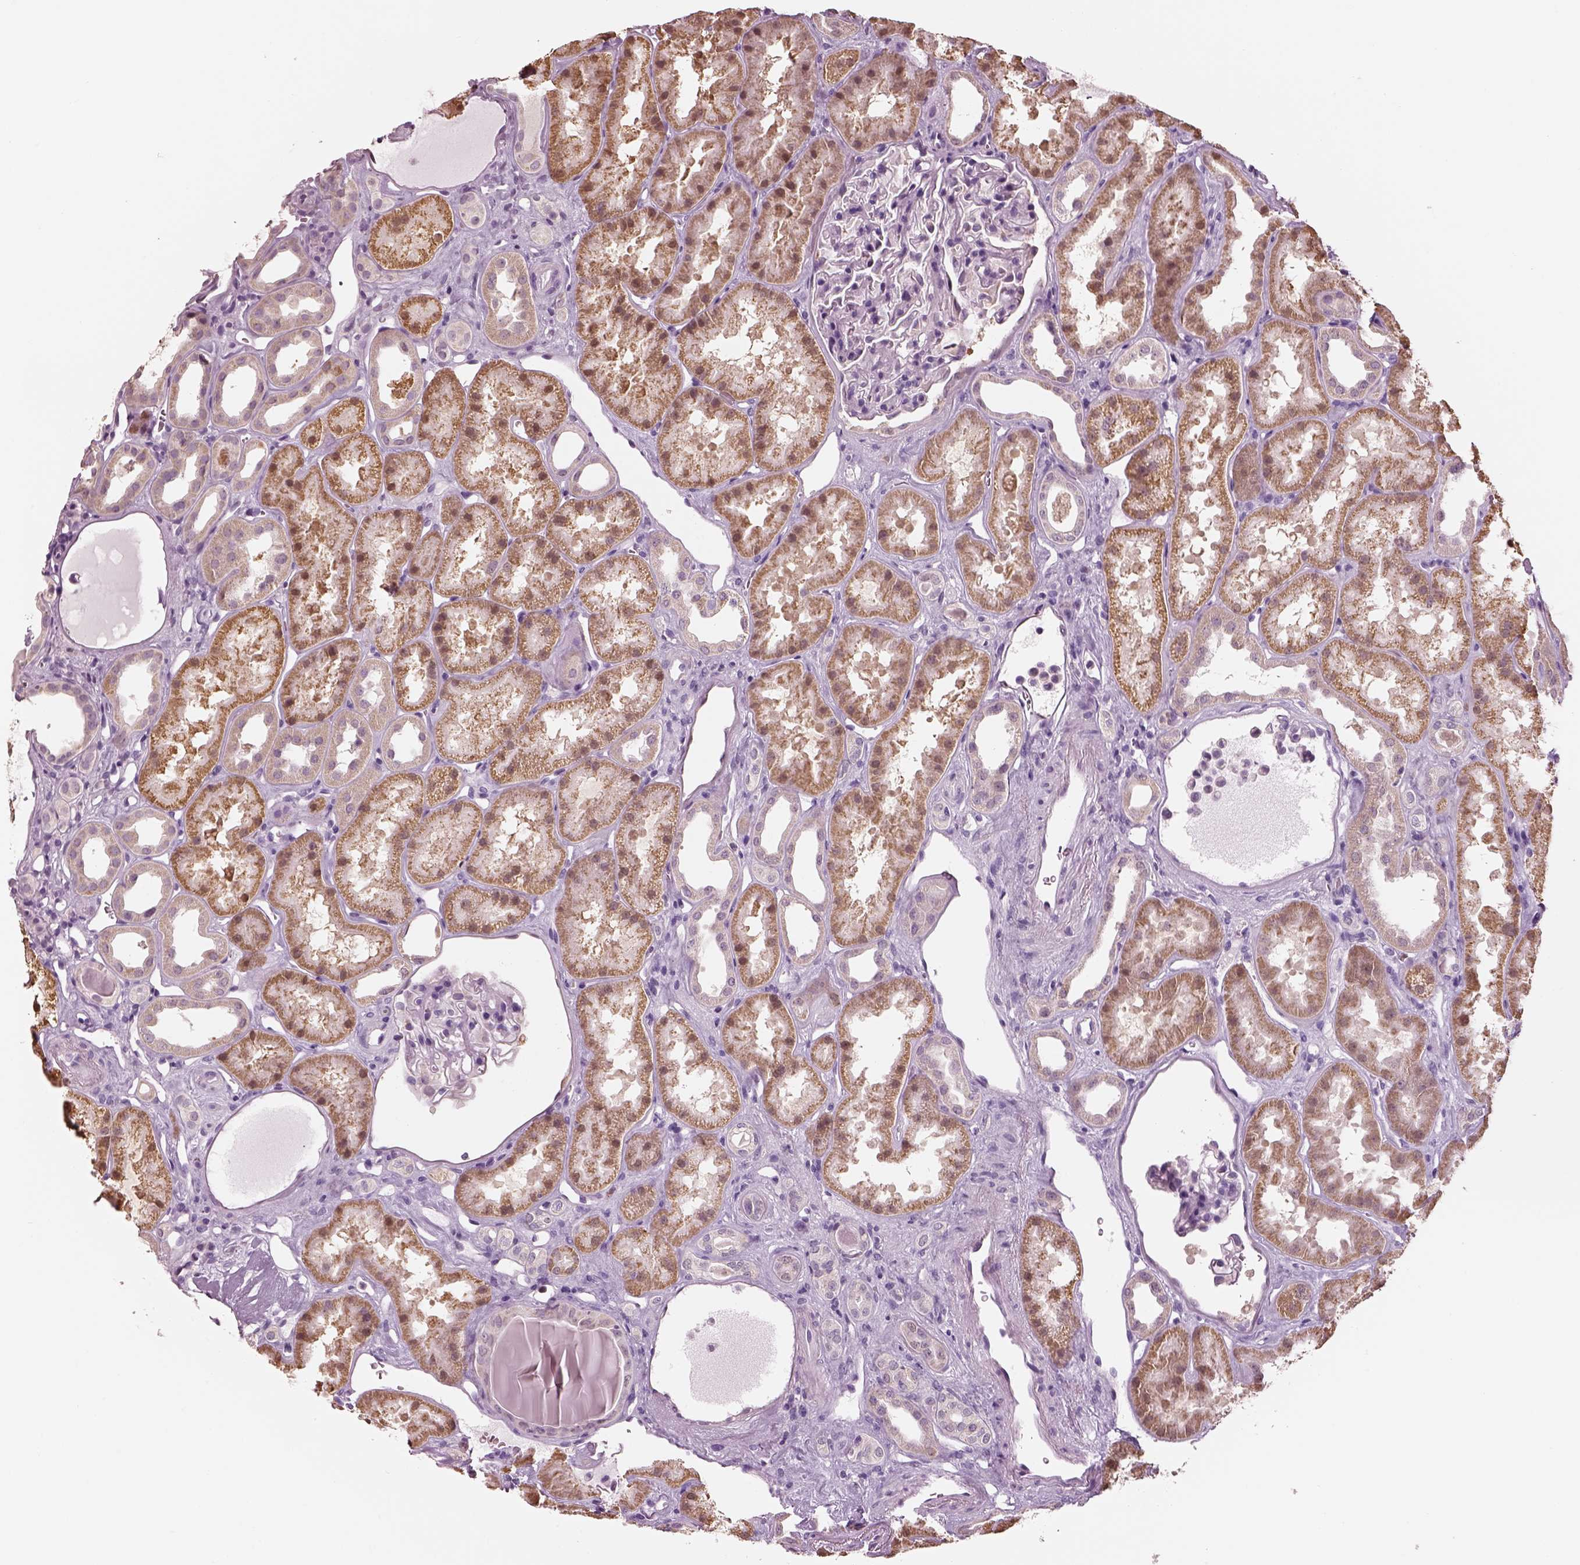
{"staining": {"intensity": "negative", "quantity": "none", "location": "none"}, "tissue": "kidney", "cell_type": "Cells in glomeruli", "image_type": "normal", "snomed": [{"axis": "morphology", "description": "Normal tissue, NOS"}, {"axis": "topography", "description": "Kidney"}], "caption": "A micrograph of human kidney is negative for staining in cells in glomeruli.", "gene": "ELSPBP1", "patient": {"sex": "male", "age": 61}}